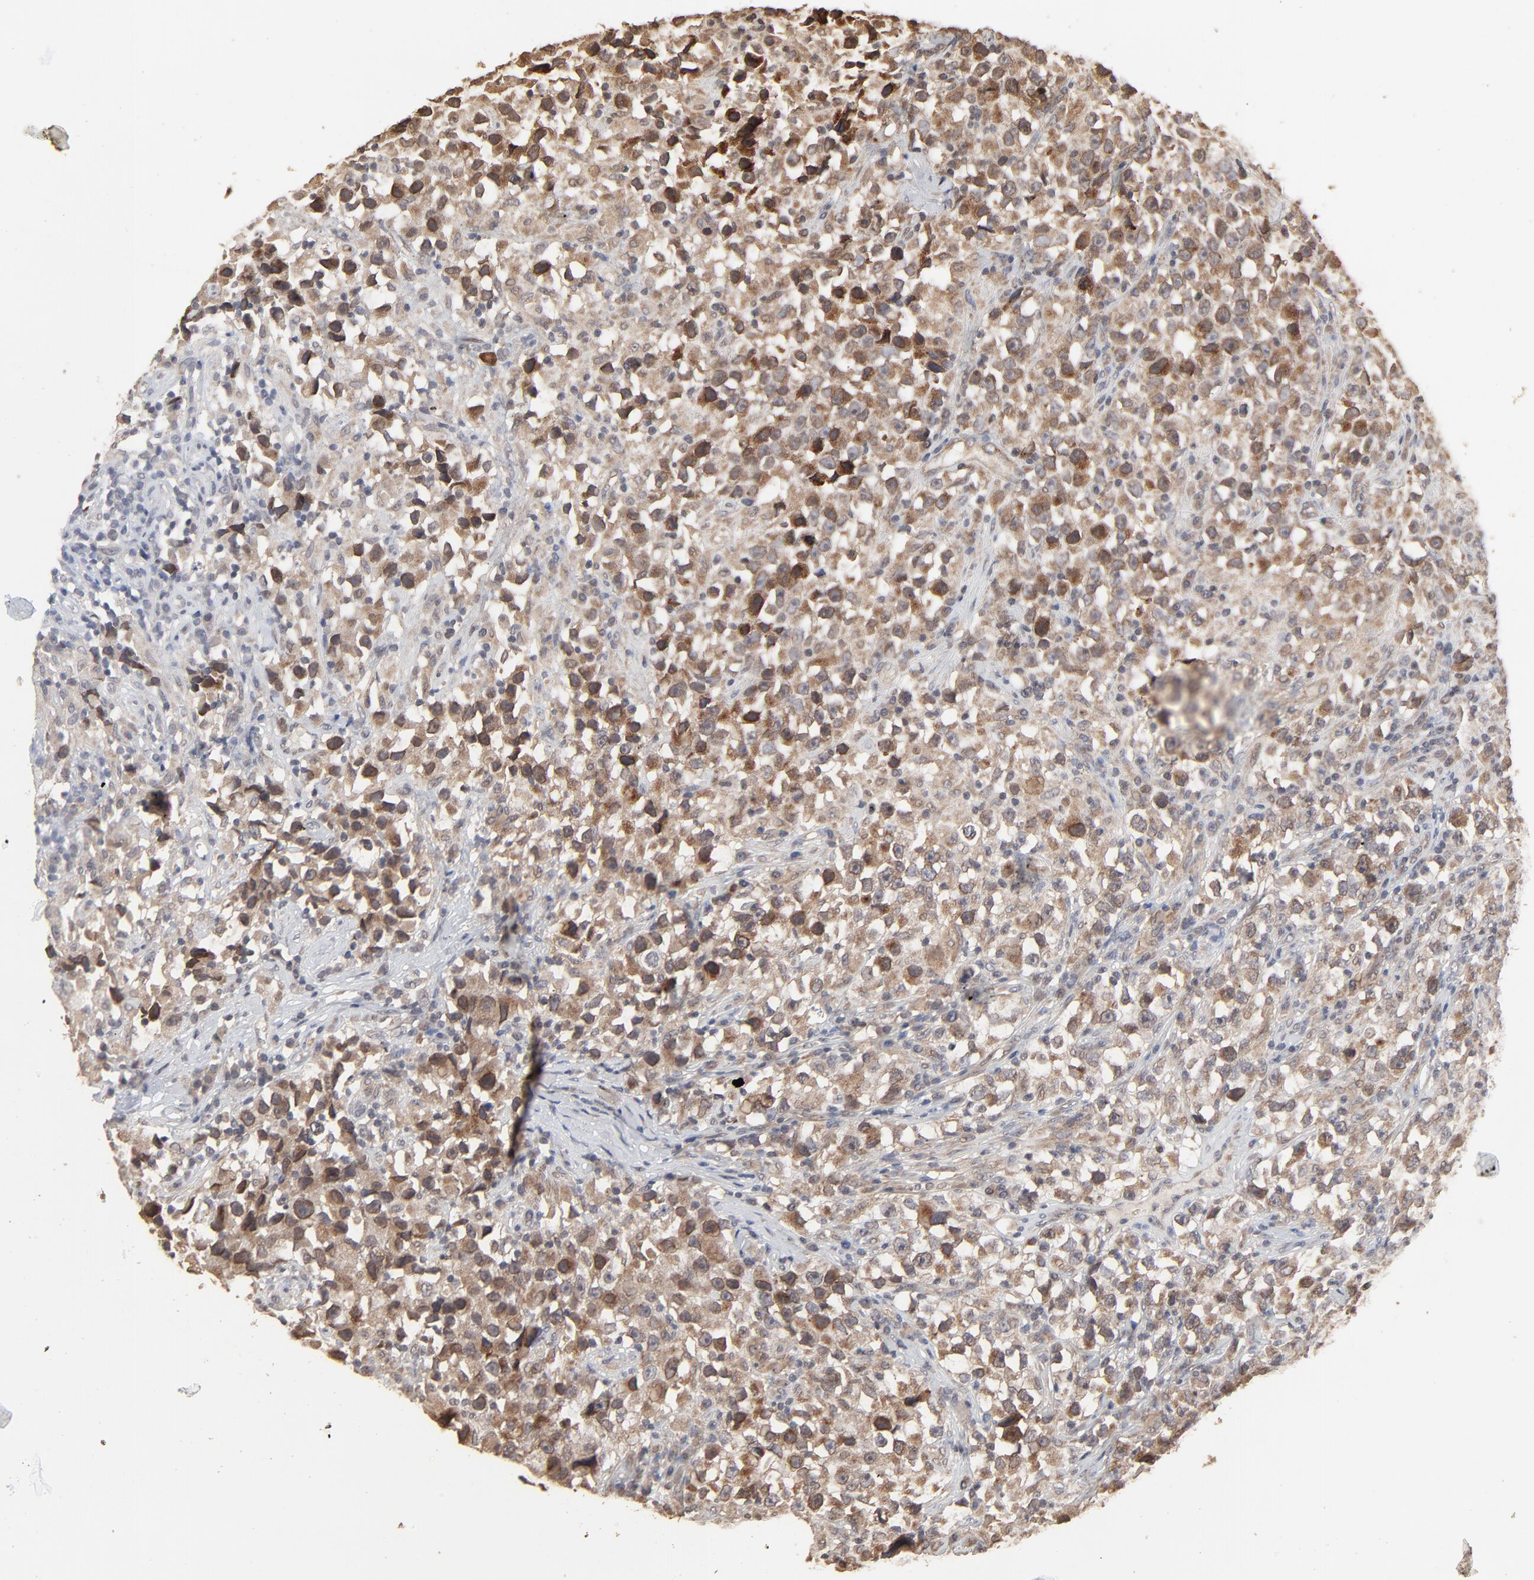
{"staining": {"intensity": "moderate", "quantity": "<25%", "location": "cytoplasmic/membranous"}, "tissue": "testis cancer", "cell_type": "Tumor cells", "image_type": "cancer", "snomed": [{"axis": "morphology", "description": "Seminoma, NOS"}, {"axis": "topography", "description": "Testis"}], "caption": "A photomicrograph of testis cancer stained for a protein displays moderate cytoplasmic/membranous brown staining in tumor cells. (DAB = brown stain, brightfield microscopy at high magnification).", "gene": "FAM227A", "patient": {"sex": "male", "age": 33}}